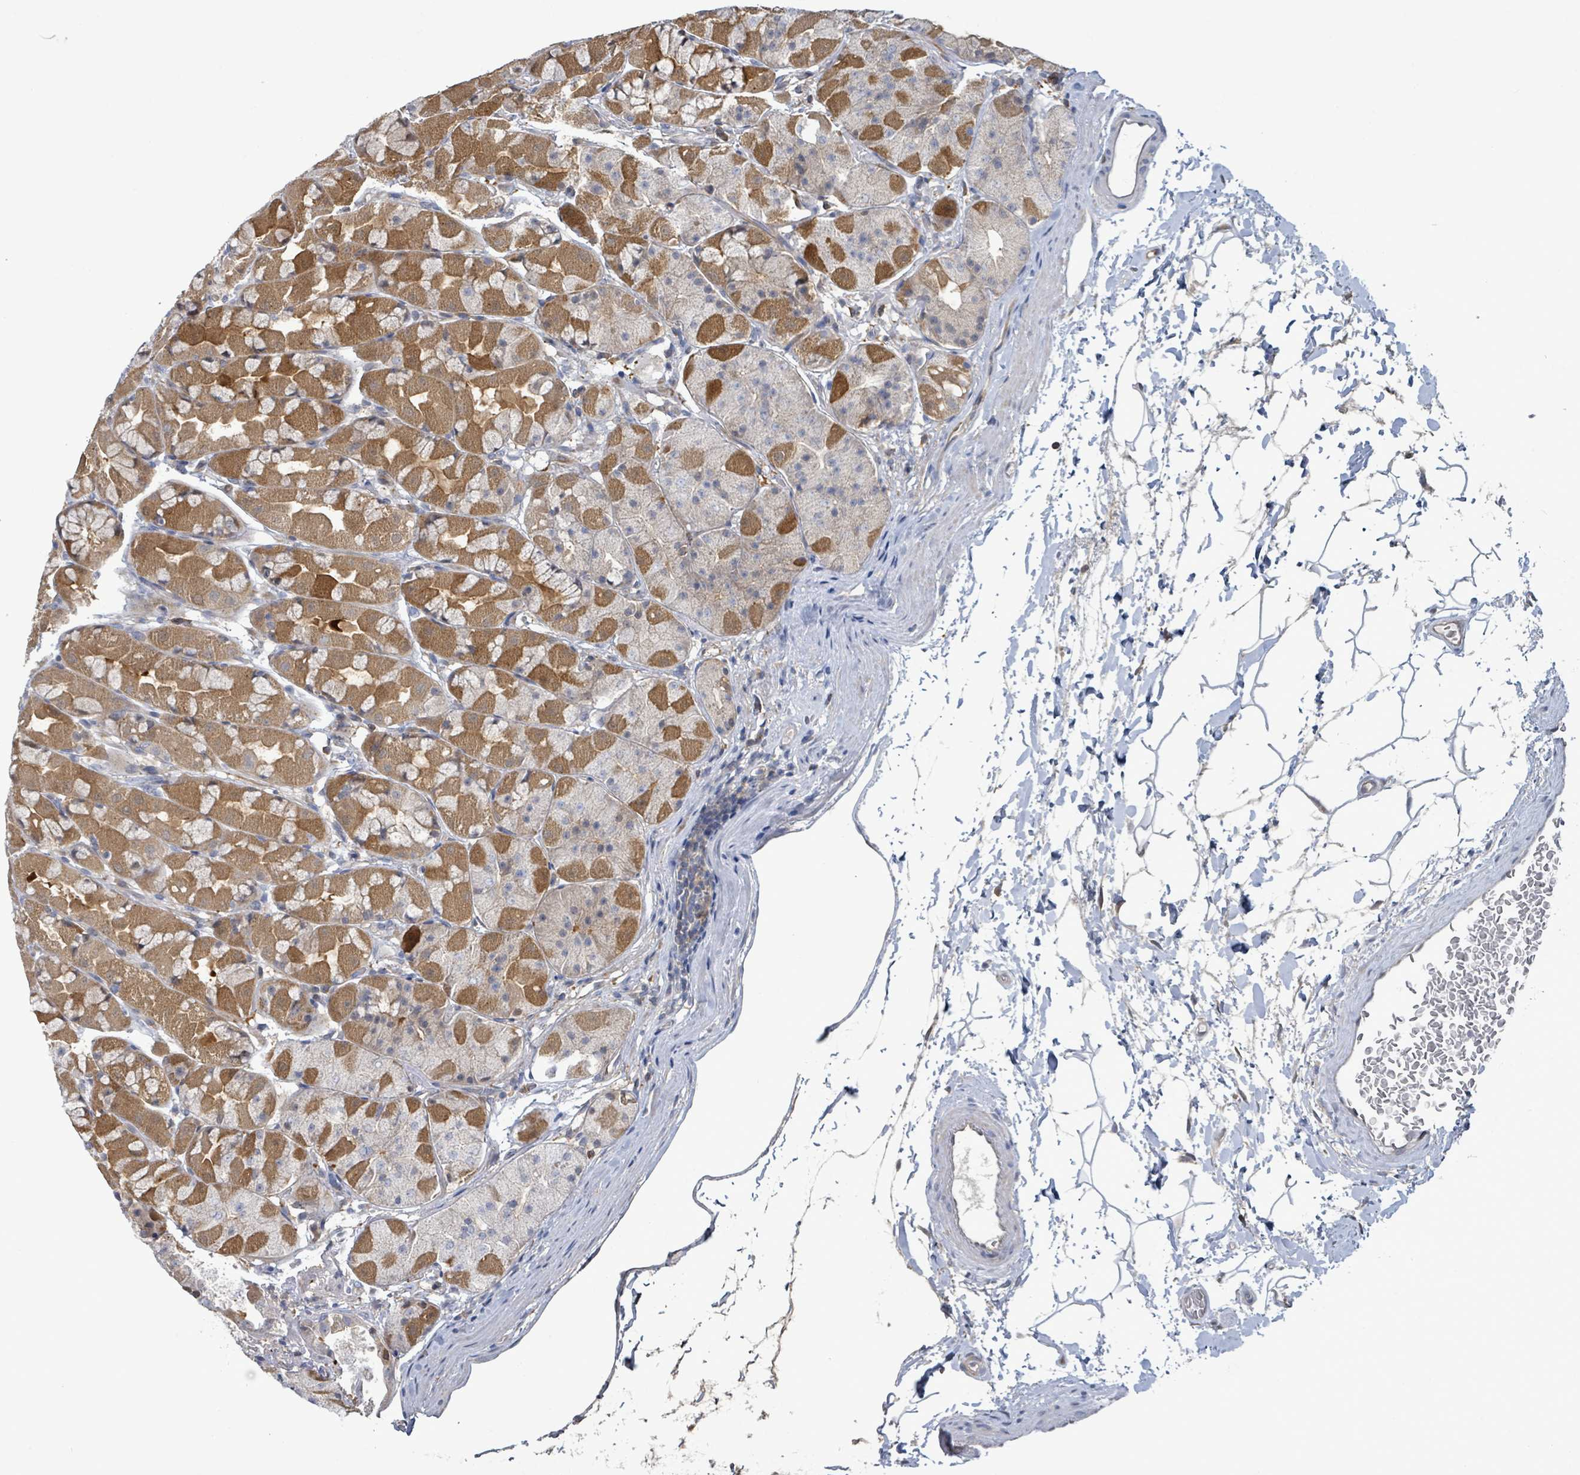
{"staining": {"intensity": "moderate", "quantity": "25%-75%", "location": "cytoplasmic/membranous"}, "tissue": "stomach", "cell_type": "Glandular cells", "image_type": "normal", "snomed": [{"axis": "morphology", "description": "Normal tissue, NOS"}, {"axis": "topography", "description": "Stomach"}], "caption": "High-power microscopy captured an IHC histopathology image of unremarkable stomach, revealing moderate cytoplasmic/membranous positivity in approximately 25%-75% of glandular cells.", "gene": "PGAM1", "patient": {"sex": "male", "age": 57}}